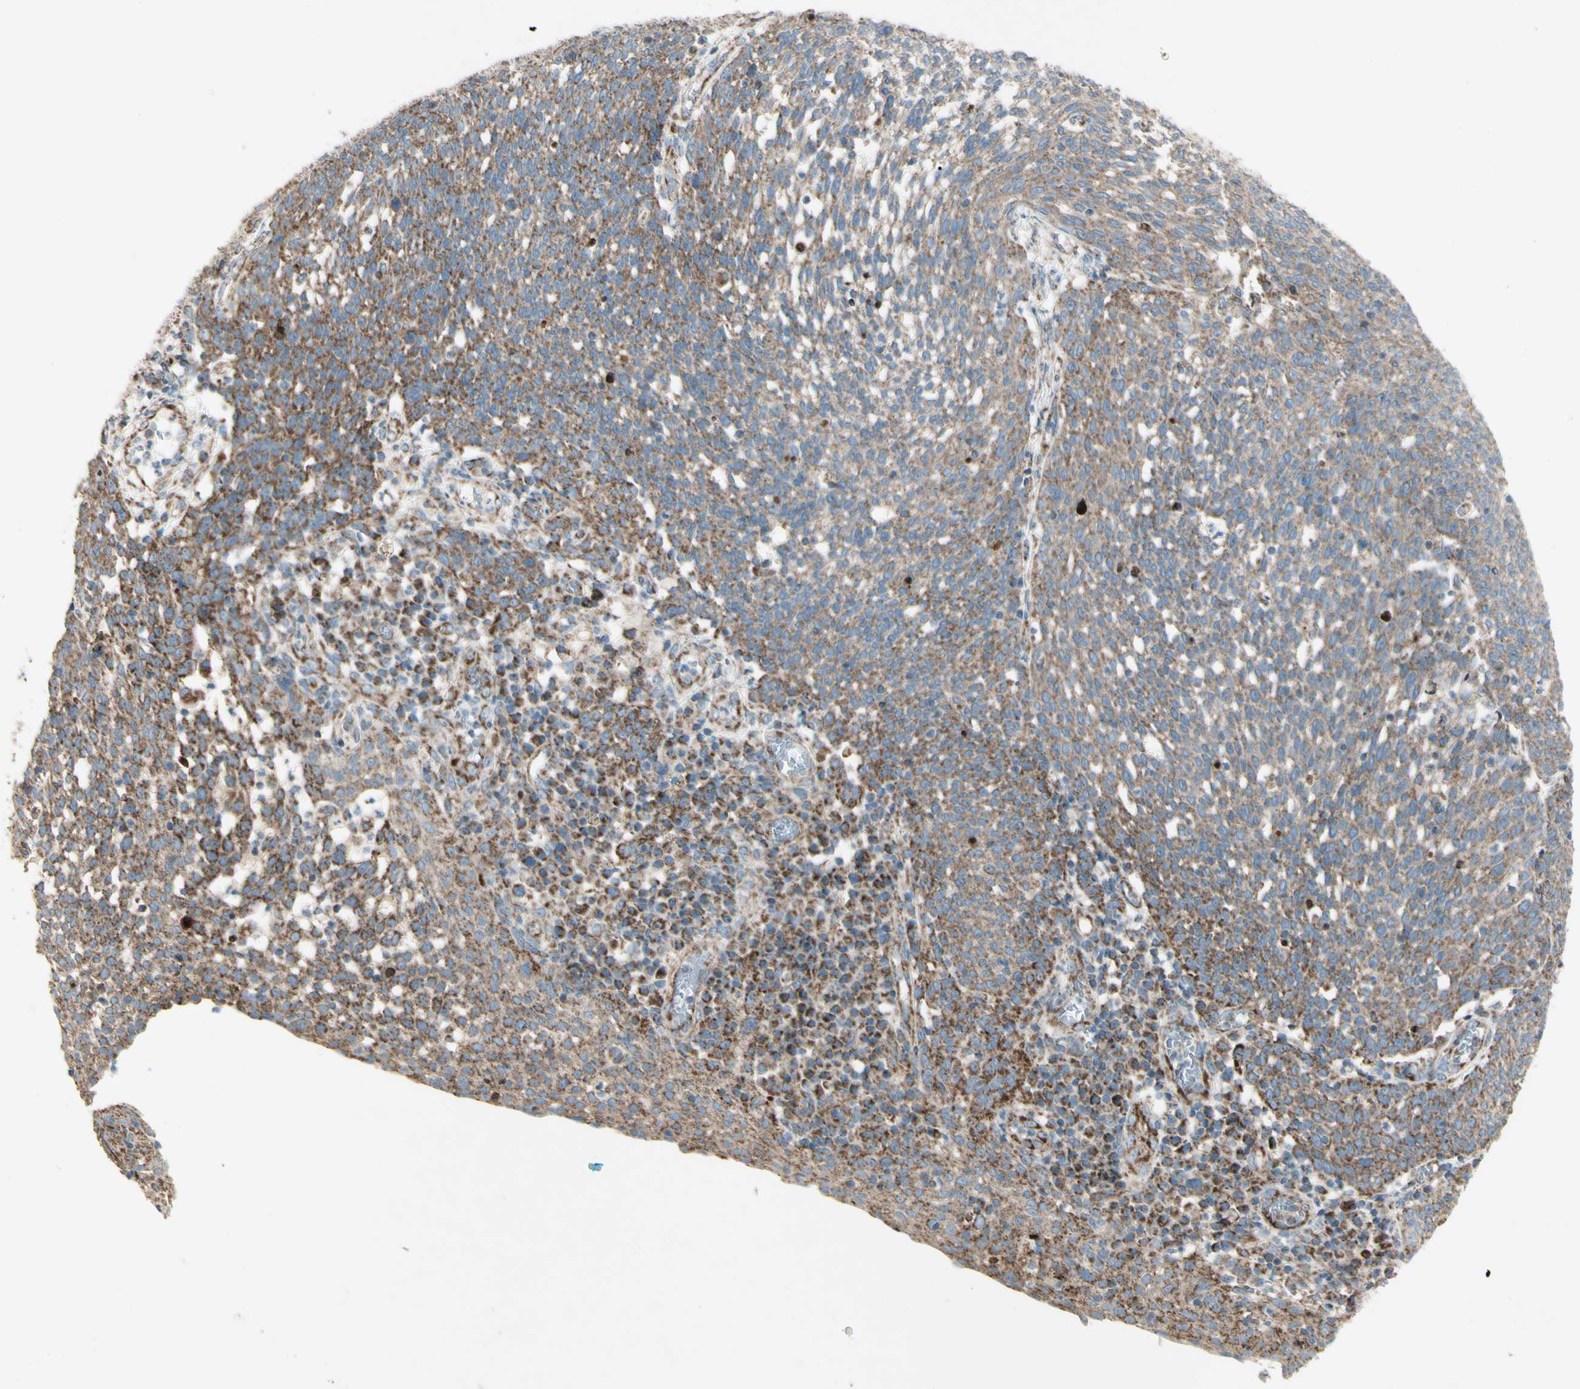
{"staining": {"intensity": "moderate", "quantity": ">75%", "location": "cytoplasmic/membranous"}, "tissue": "cervical cancer", "cell_type": "Tumor cells", "image_type": "cancer", "snomed": [{"axis": "morphology", "description": "Squamous cell carcinoma, NOS"}, {"axis": "topography", "description": "Cervix"}], "caption": "Protein expression analysis of human cervical cancer (squamous cell carcinoma) reveals moderate cytoplasmic/membranous staining in about >75% of tumor cells.", "gene": "RHOT1", "patient": {"sex": "female", "age": 34}}